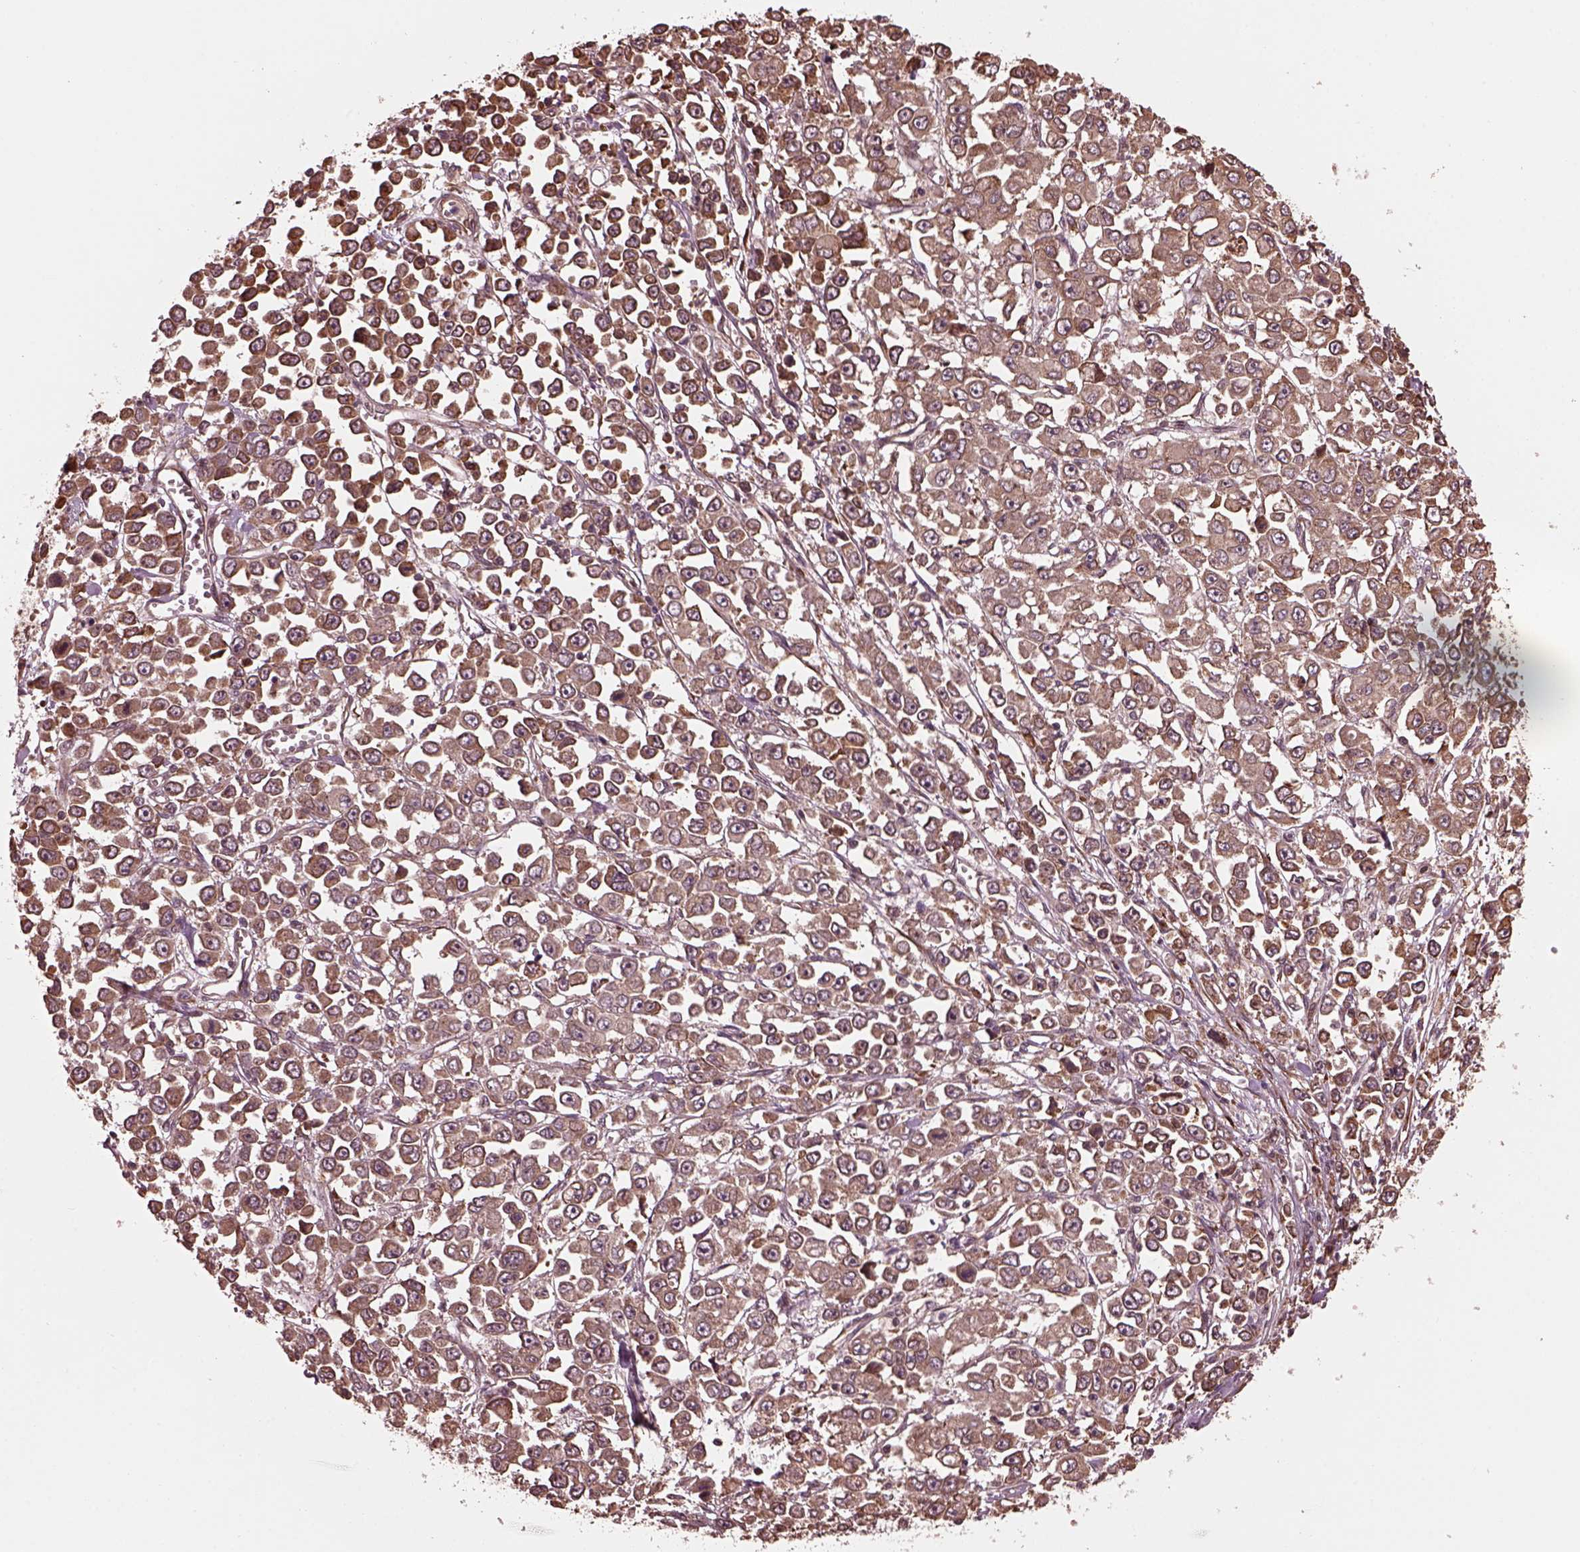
{"staining": {"intensity": "weak", "quantity": ">75%", "location": "cytoplasmic/membranous"}, "tissue": "stomach cancer", "cell_type": "Tumor cells", "image_type": "cancer", "snomed": [{"axis": "morphology", "description": "Adenocarcinoma, NOS"}, {"axis": "topography", "description": "Stomach, upper"}], "caption": "Stomach adenocarcinoma stained with a brown dye reveals weak cytoplasmic/membranous positive staining in about >75% of tumor cells.", "gene": "ZNF292", "patient": {"sex": "male", "age": 70}}